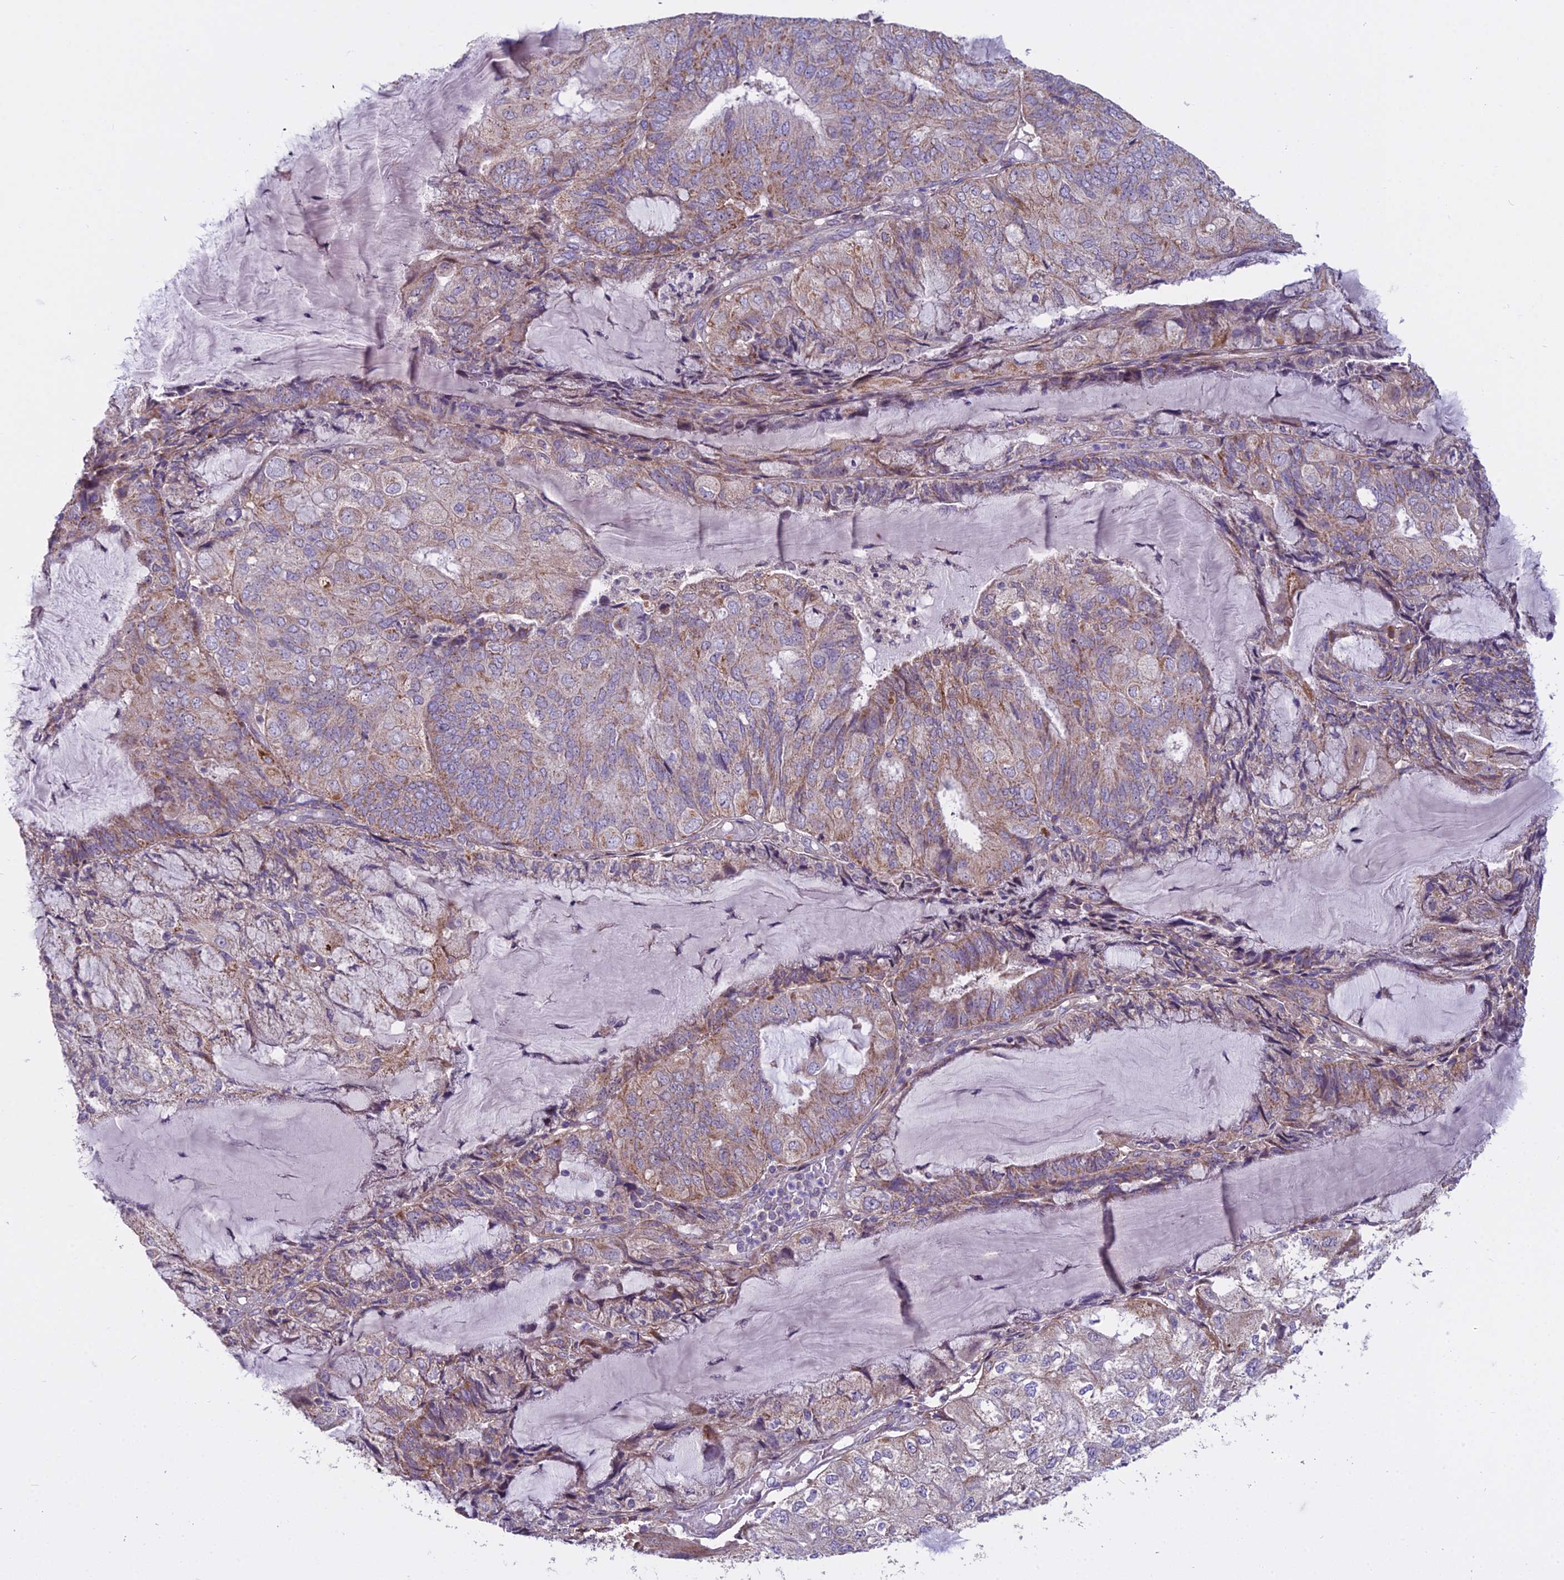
{"staining": {"intensity": "moderate", "quantity": "25%-75%", "location": "cytoplasmic/membranous"}, "tissue": "endometrial cancer", "cell_type": "Tumor cells", "image_type": "cancer", "snomed": [{"axis": "morphology", "description": "Adenocarcinoma, NOS"}, {"axis": "topography", "description": "Endometrium"}], "caption": "Tumor cells demonstrate medium levels of moderate cytoplasmic/membranous expression in approximately 25%-75% of cells in human endometrial adenocarcinoma.", "gene": "DUS2", "patient": {"sex": "female", "age": 81}}